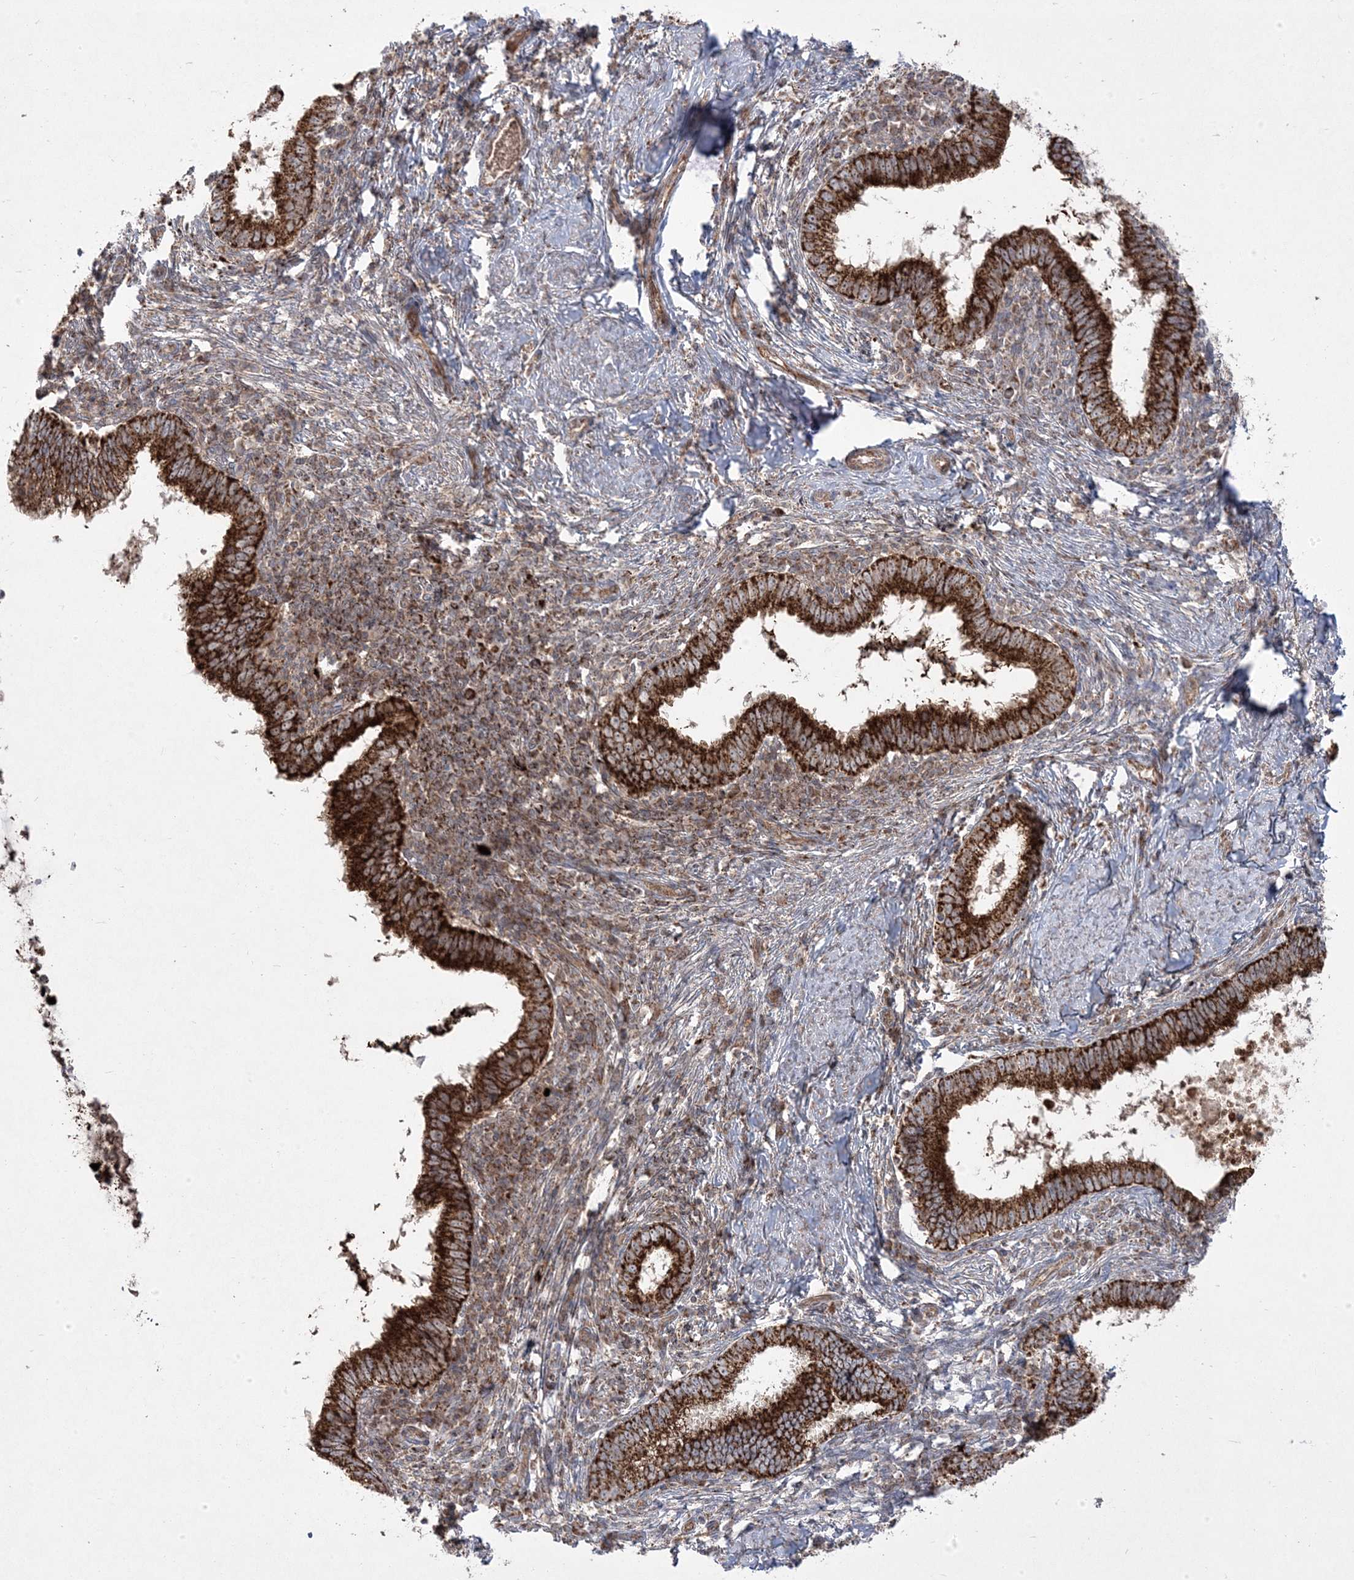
{"staining": {"intensity": "strong", "quantity": ">75%", "location": "cytoplasmic/membranous"}, "tissue": "cervical cancer", "cell_type": "Tumor cells", "image_type": "cancer", "snomed": [{"axis": "morphology", "description": "Adenocarcinoma, NOS"}, {"axis": "topography", "description": "Cervix"}], "caption": "Protein analysis of cervical adenocarcinoma tissue demonstrates strong cytoplasmic/membranous staining in about >75% of tumor cells. (brown staining indicates protein expression, while blue staining denotes nuclei).", "gene": "CLUAP1", "patient": {"sex": "female", "age": 36}}